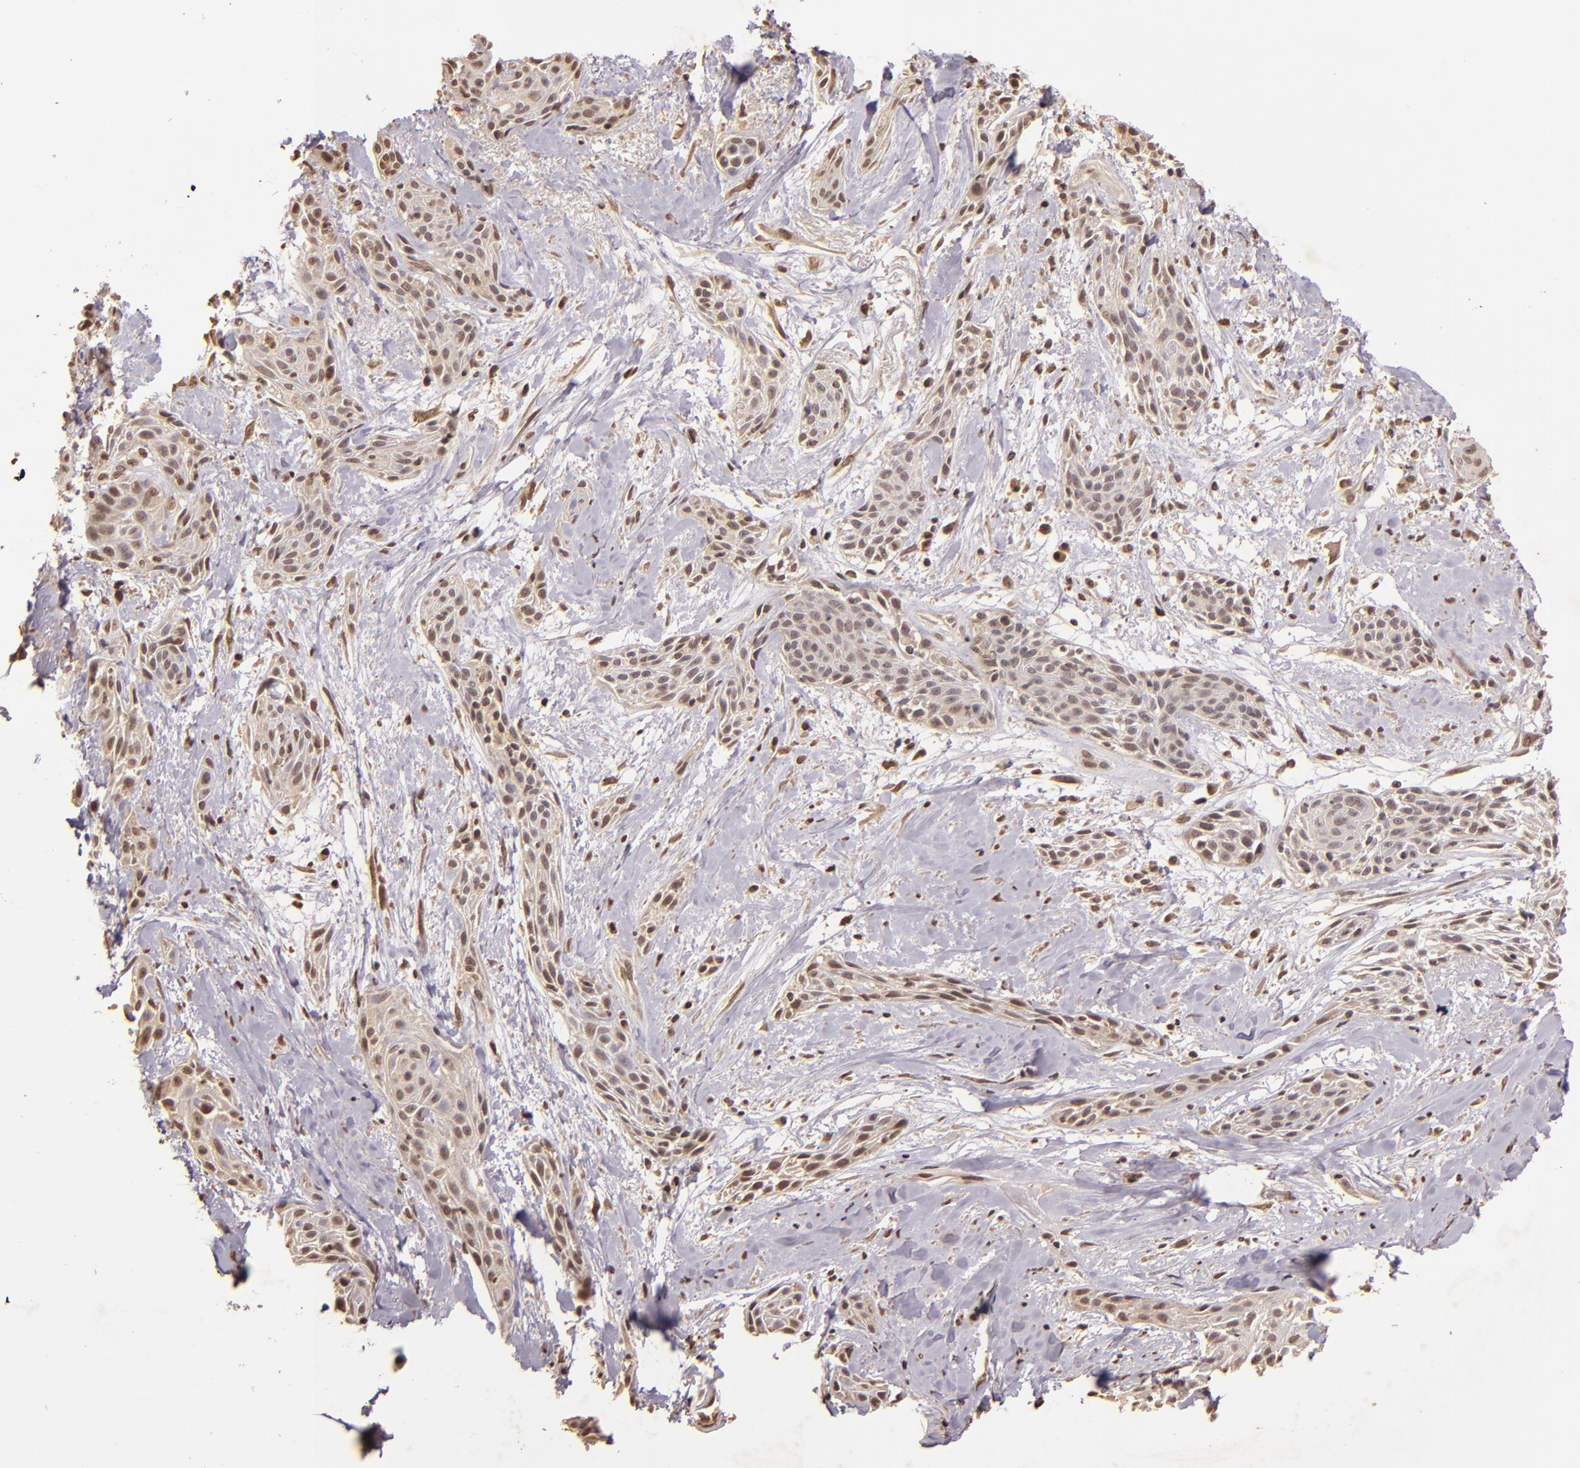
{"staining": {"intensity": "weak", "quantity": ">75%", "location": "cytoplasmic/membranous,nuclear"}, "tissue": "skin cancer", "cell_type": "Tumor cells", "image_type": "cancer", "snomed": [{"axis": "morphology", "description": "Squamous cell carcinoma, NOS"}, {"axis": "topography", "description": "Skin"}, {"axis": "topography", "description": "Anal"}], "caption": "Immunohistochemical staining of skin cancer (squamous cell carcinoma) reveals low levels of weak cytoplasmic/membranous and nuclear staining in about >75% of tumor cells.", "gene": "CUL1", "patient": {"sex": "male", "age": 64}}